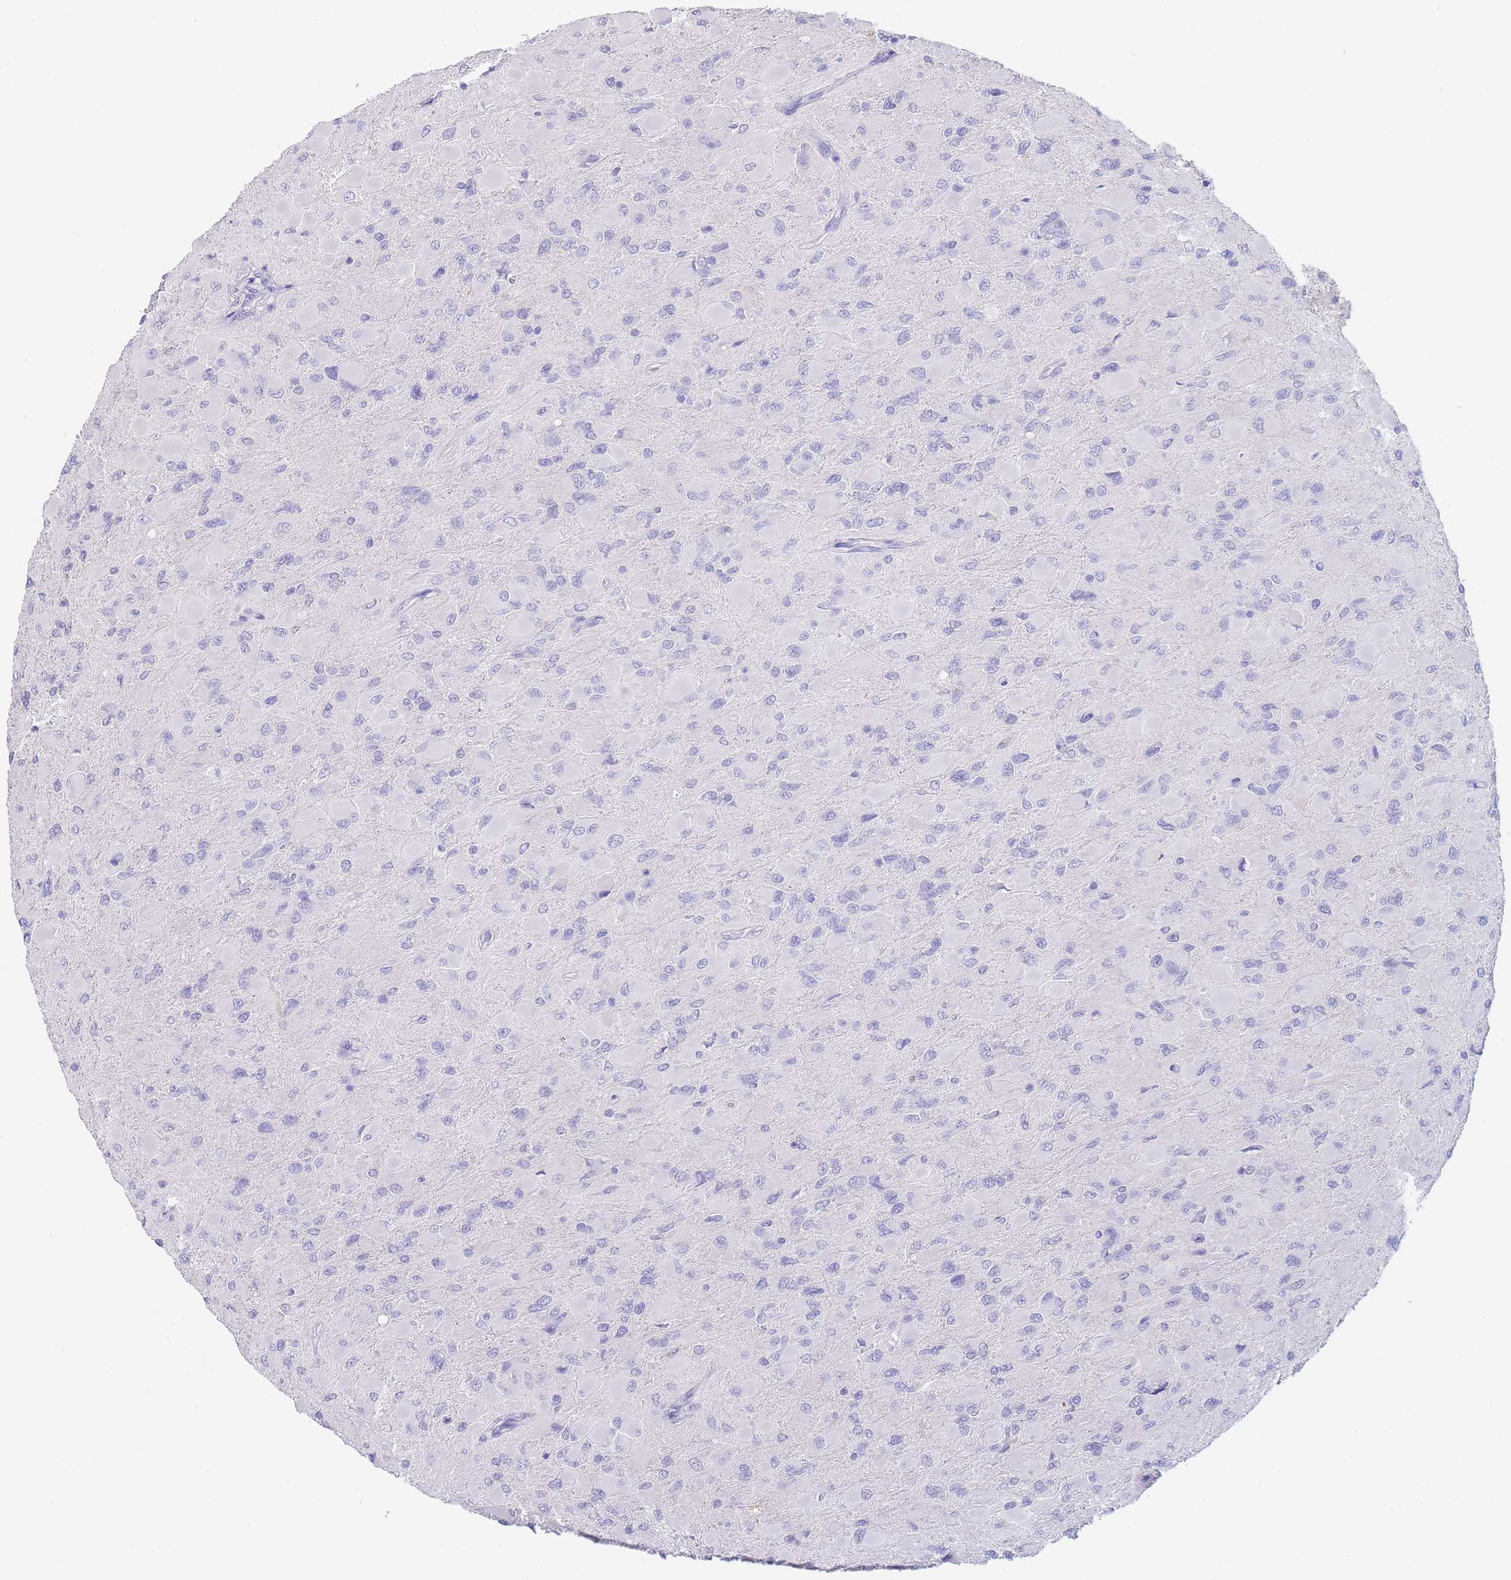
{"staining": {"intensity": "negative", "quantity": "none", "location": "none"}, "tissue": "glioma", "cell_type": "Tumor cells", "image_type": "cancer", "snomed": [{"axis": "morphology", "description": "Glioma, malignant, High grade"}, {"axis": "topography", "description": "Cerebral cortex"}], "caption": "An immunohistochemistry image of glioma is shown. There is no staining in tumor cells of glioma.", "gene": "CD37", "patient": {"sex": "female", "age": 36}}